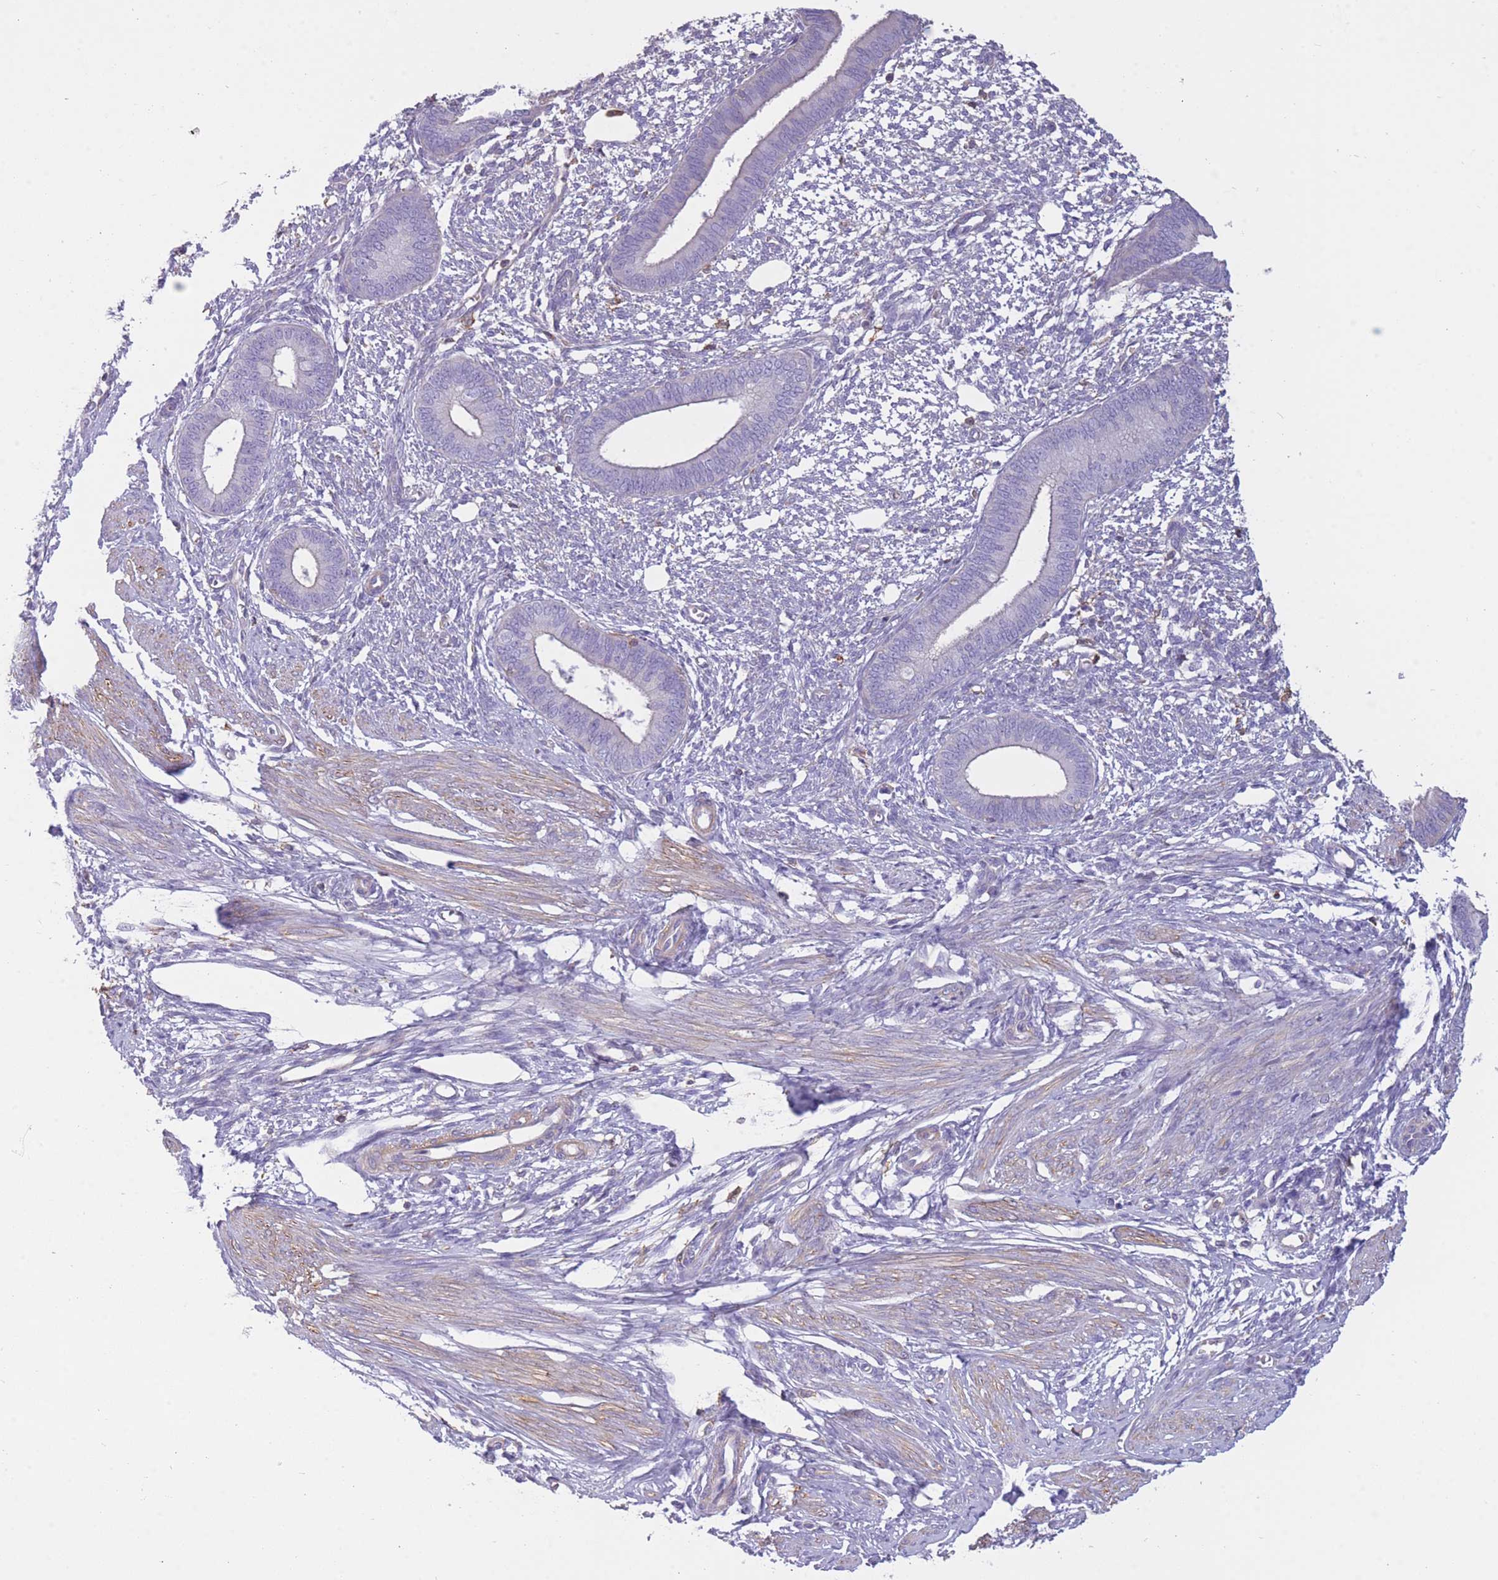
{"staining": {"intensity": "negative", "quantity": "none", "location": "none"}, "tissue": "endometrium", "cell_type": "Cells in endometrial stroma", "image_type": "normal", "snomed": [{"axis": "morphology", "description": "Normal tissue, NOS"}, {"axis": "topography", "description": "Endometrium"}], "caption": "This is a image of IHC staining of benign endometrium, which shows no staining in cells in endometrial stroma. (Brightfield microscopy of DAB immunohistochemistry at high magnification).", "gene": "PDHA1", "patient": {"sex": "female", "age": 46}}